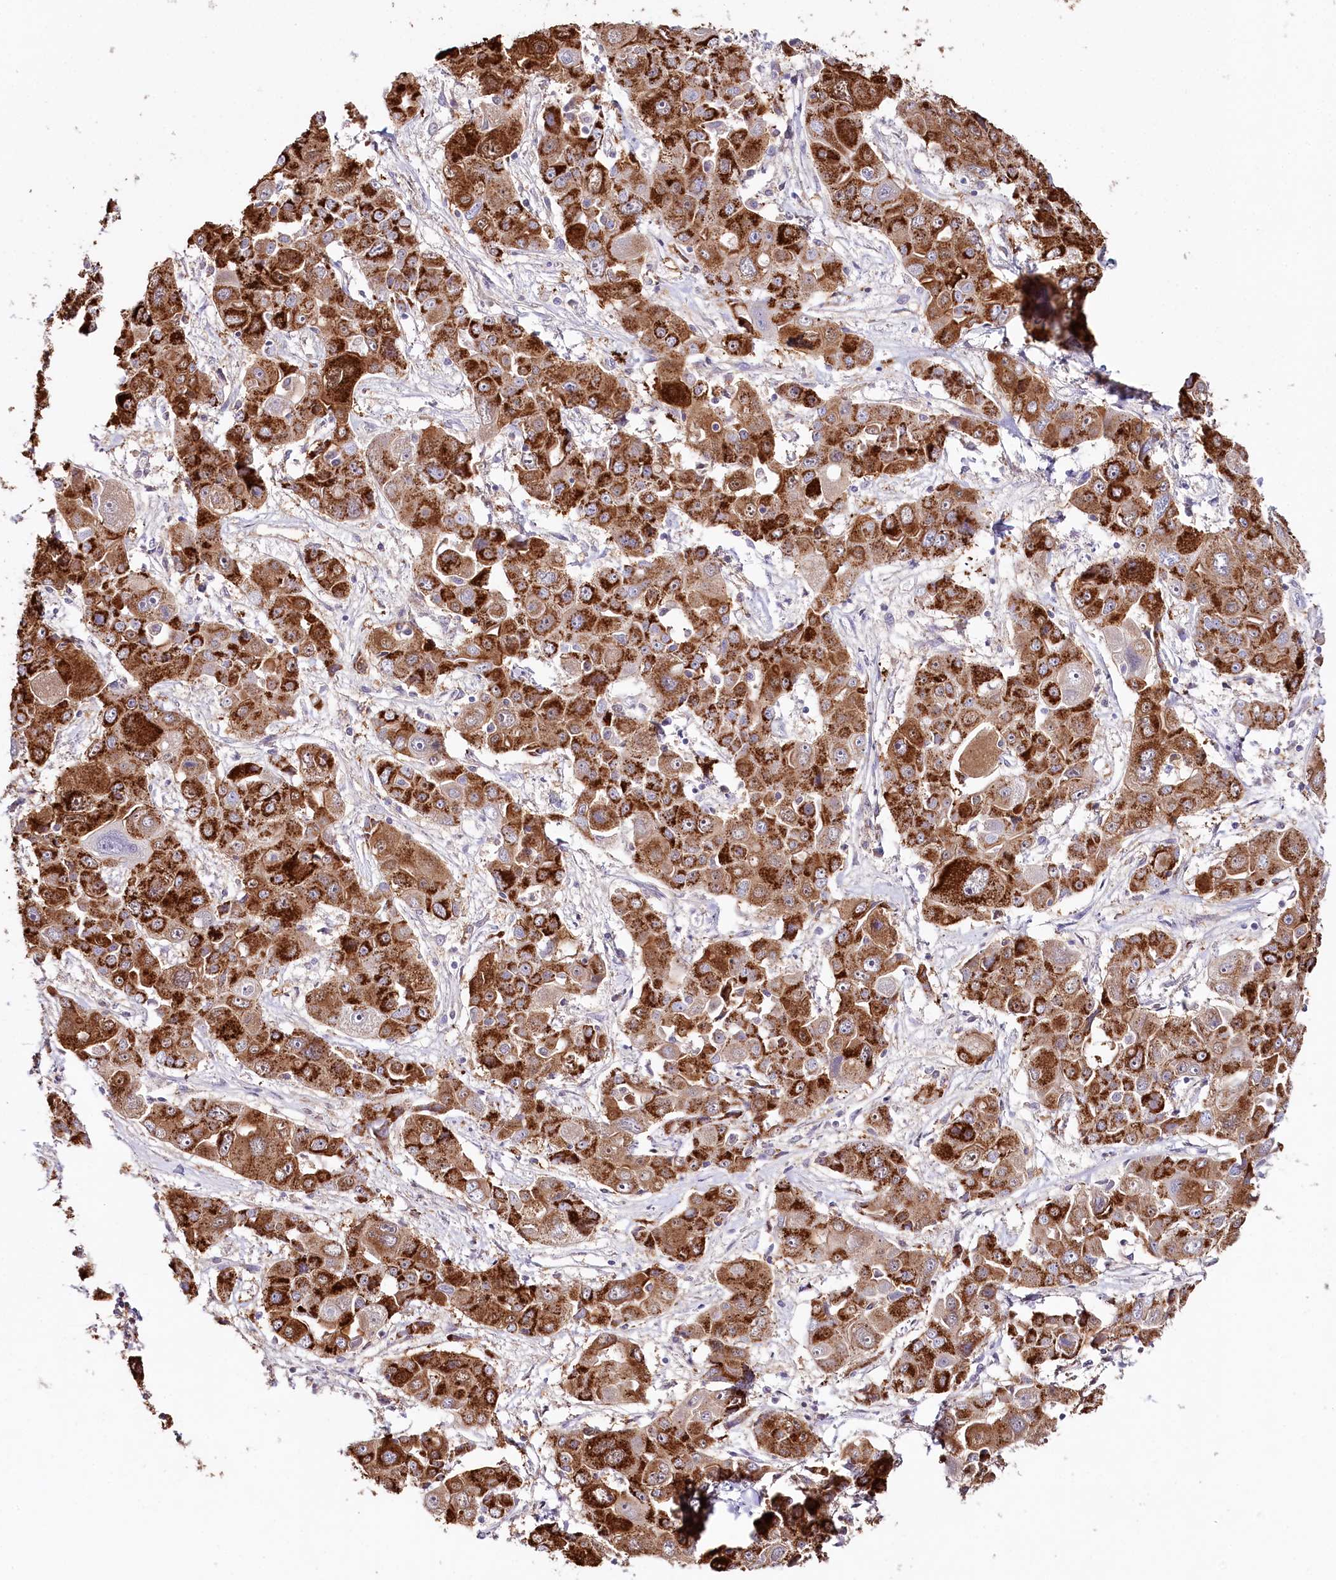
{"staining": {"intensity": "strong", "quantity": ">75%", "location": "cytoplasmic/membranous"}, "tissue": "liver cancer", "cell_type": "Tumor cells", "image_type": "cancer", "snomed": [{"axis": "morphology", "description": "Cholangiocarcinoma"}, {"axis": "topography", "description": "Liver"}], "caption": "Liver cancer (cholangiocarcinoma) stained with DAB (3,3'-diaminobenzidine) IHC reveals high levels of strong cytoplasmic/membranous staining in approximately >75% of tumor cells.", "gene": "DAPK1", "patient": {"sex": "male", "age": 67}}